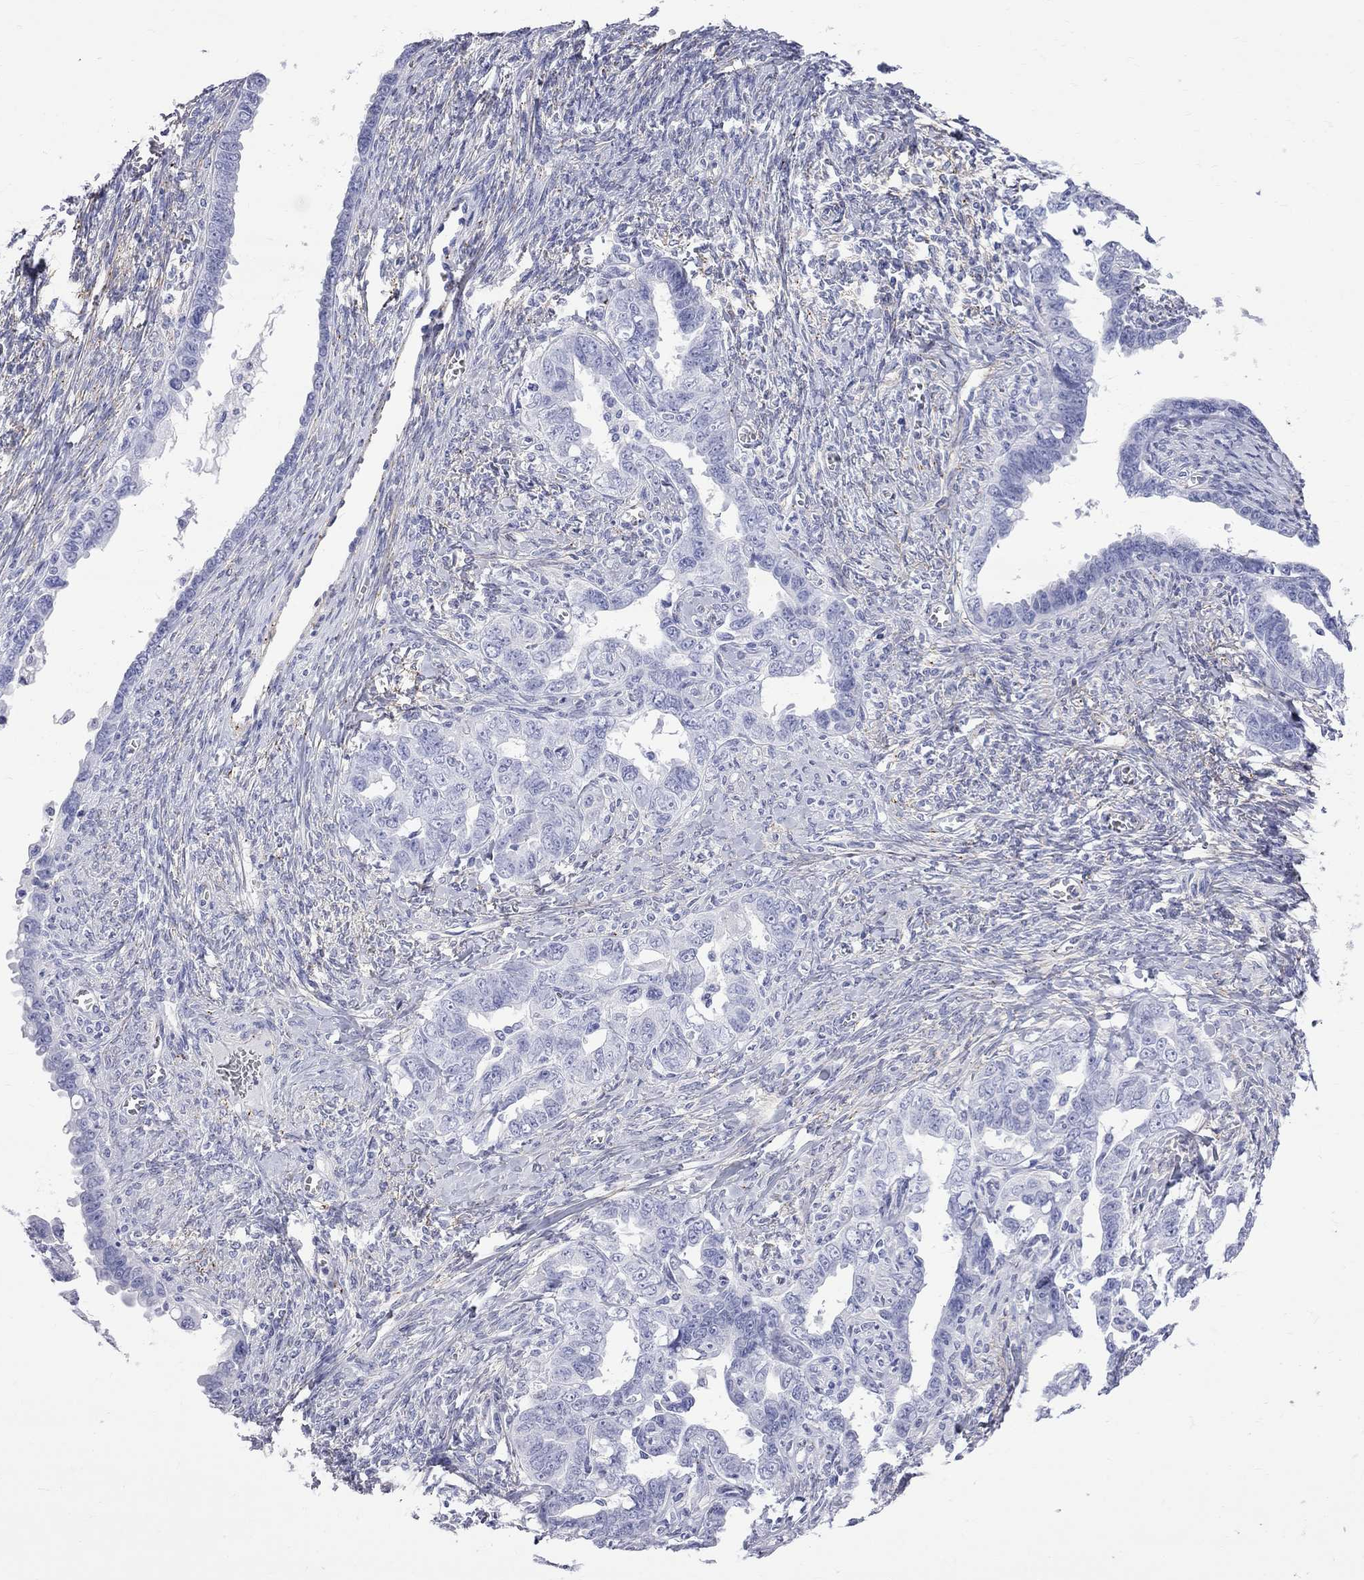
{"staining": {"intensity": "negative", "quantity": "none", "location": "none"}, "tissue": "ovarian cancer", "cell_type": "Tumor cells", "image_type": "cancer", "snomed": [{"axis": "morphology", "description": "Cystadenocarcinoma, serous, NOS"}, {"axis": "topography", "description": "Ovary"}], "caption": "Immunohistochemistry image of neoplastic tissue: serous cystadenocarcinoma (ovarian) stained with DAB (3,3'-diaminobenzidine) demonstrates no significant protein expression in tumor cells.", "gene": "S100A3", "patient": {"sex": "female", "age": 69}}